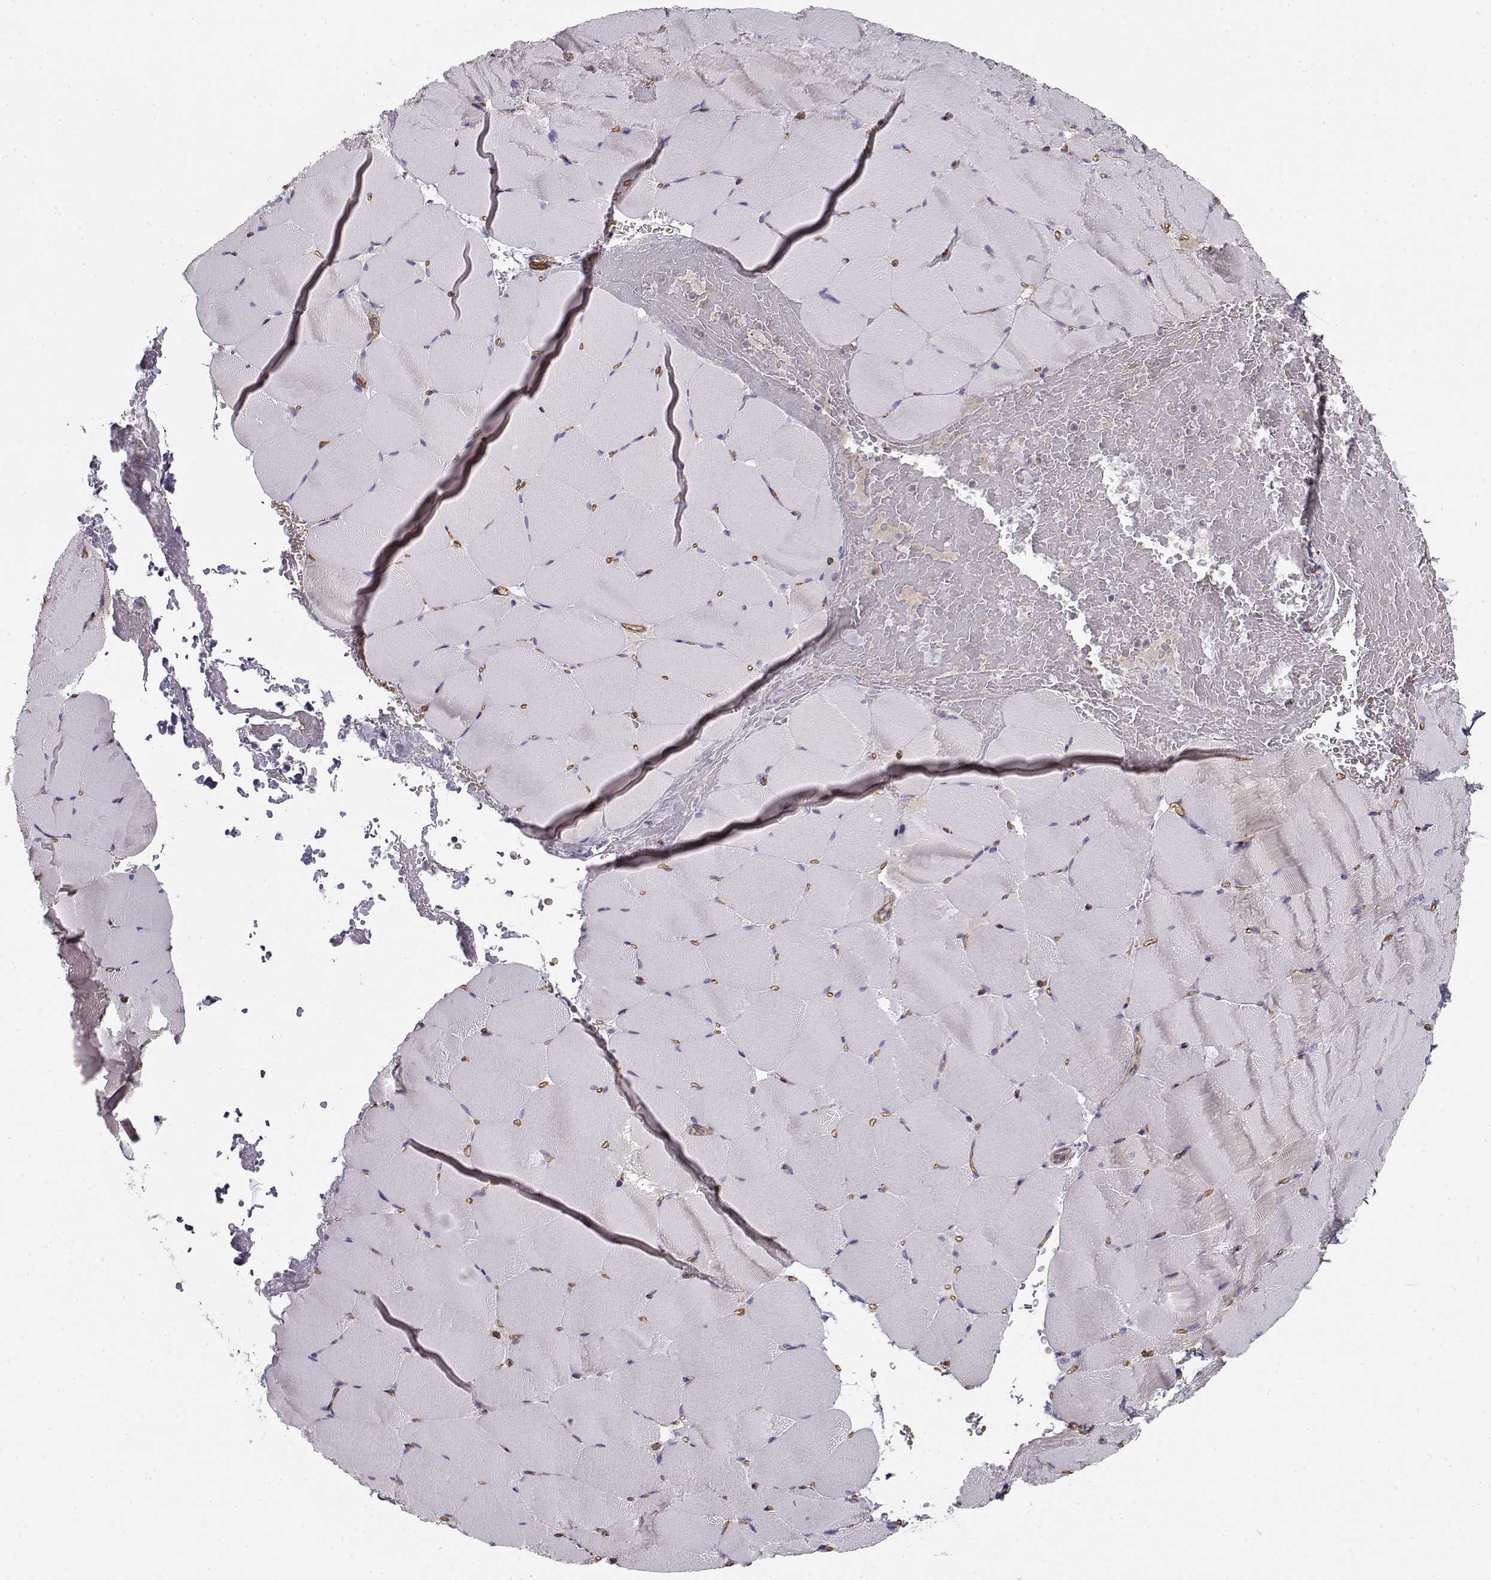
{"staining": {"intensity": "negative", "quantity": "none", "location": "none"}, "tissue": "skeletal muscle", "cell_type": "Myocytes", "image_type": "normal", "snomed": [{"axis": "morphology", "description": "Normal tissue, NOS"}, {"axis": "topography", "description": "Skeletal muscle"}], "caption": "The photomicrograph reveals no significant staining in myocytes of skeletal muscle. Nuclei are stained in blue.", "gene": "MYO1A", "patient": {"sex": "female", "age": 37}}